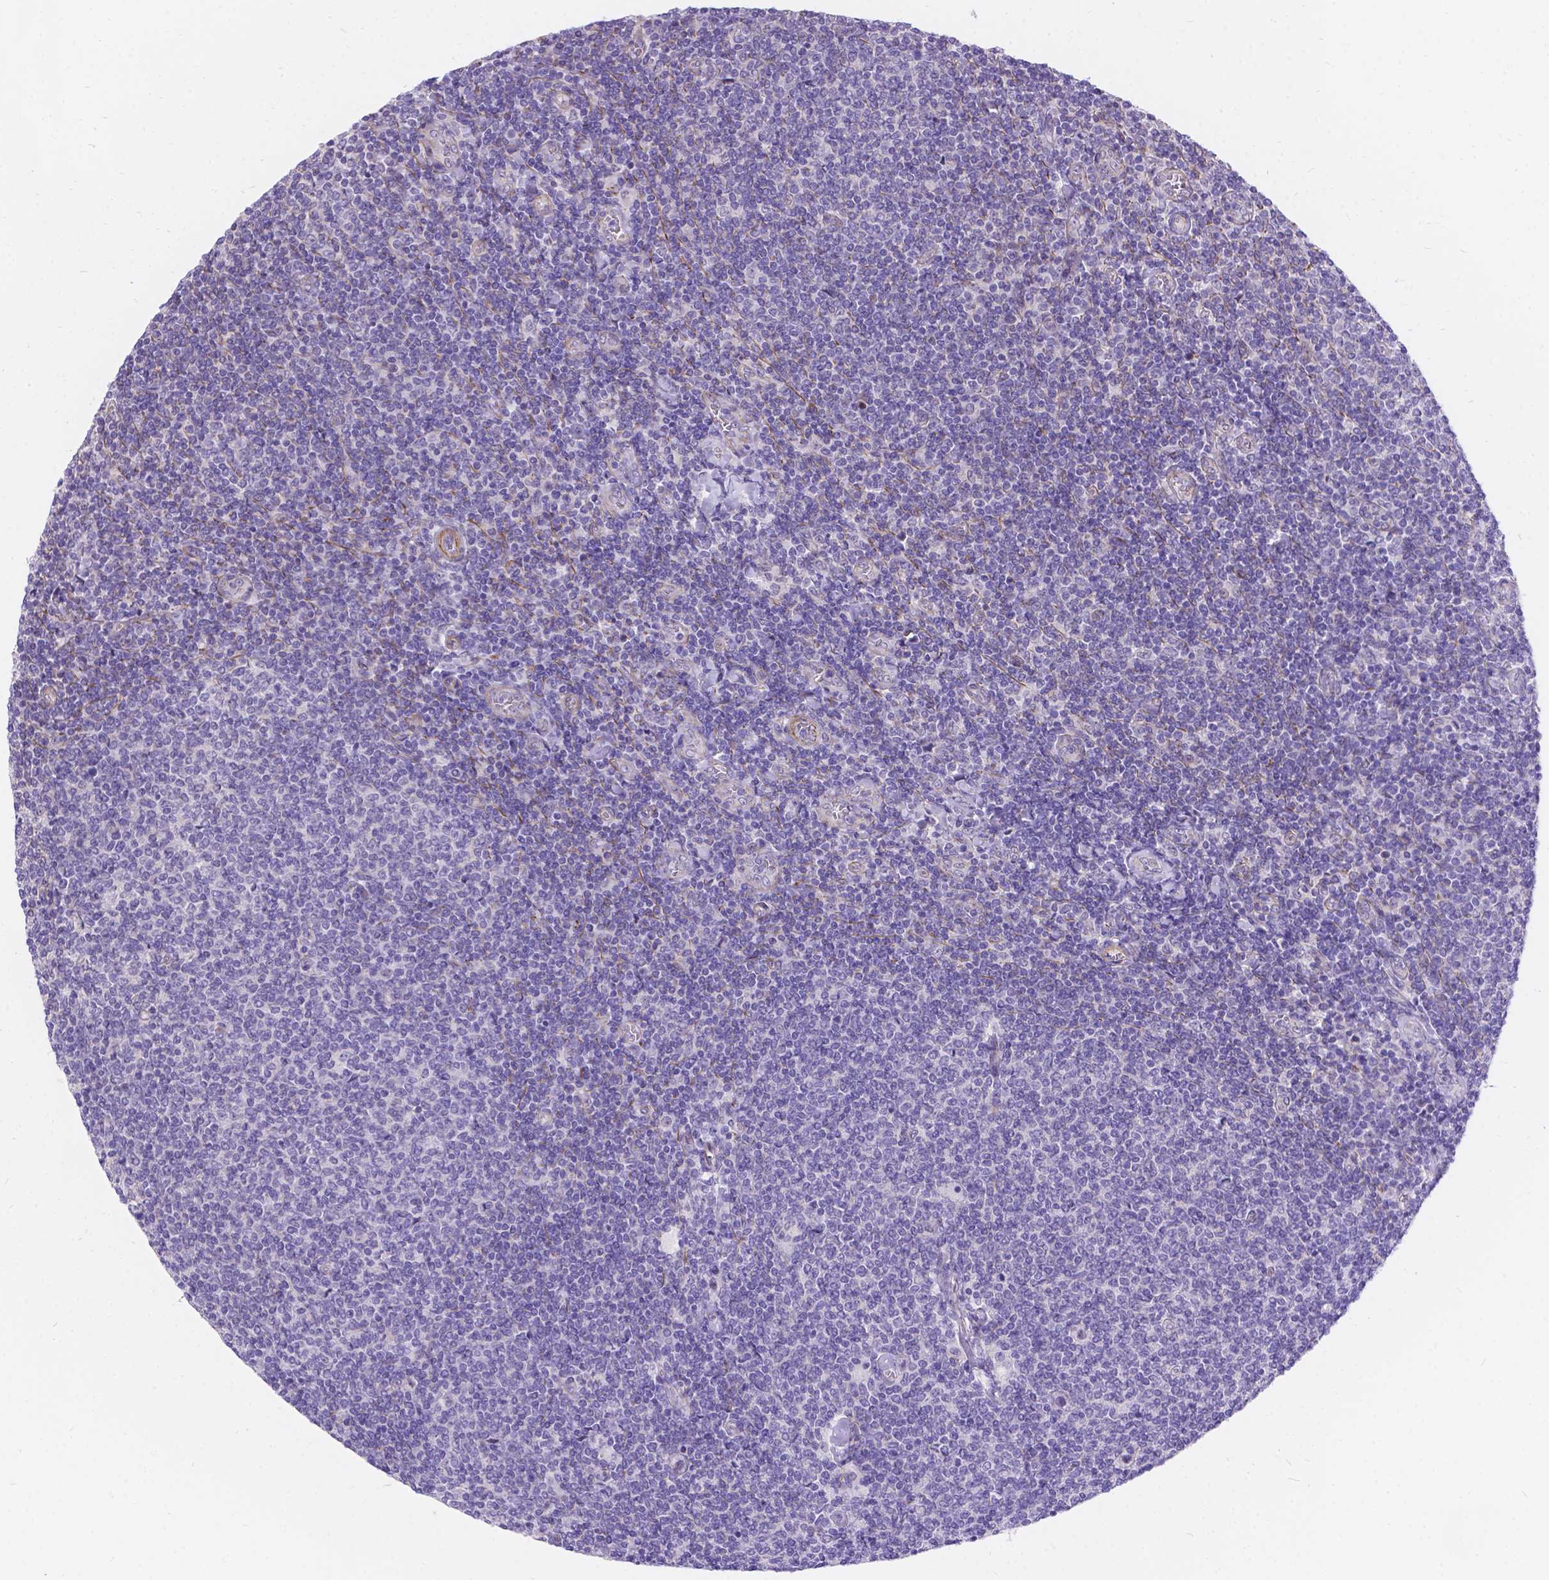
{"staining": {"intensity": "negative", "quantity": "none", "location": "none"}, "tissue": "lymphoma", "cell_type": "Tumor cells", "image_type": "cancer", "snomed": [{"axis": "morphology", "description": "Malignant lymphoma, non-Hodgkin's type, Low grade"}, {"axis": "topography", "description": "Lymph node"}], "caption": "A histopathology image of human lymphoma is negative for staining in tumor cells.", "gene": "PALS1", "patient": {"sex": "male", "age": 52}}